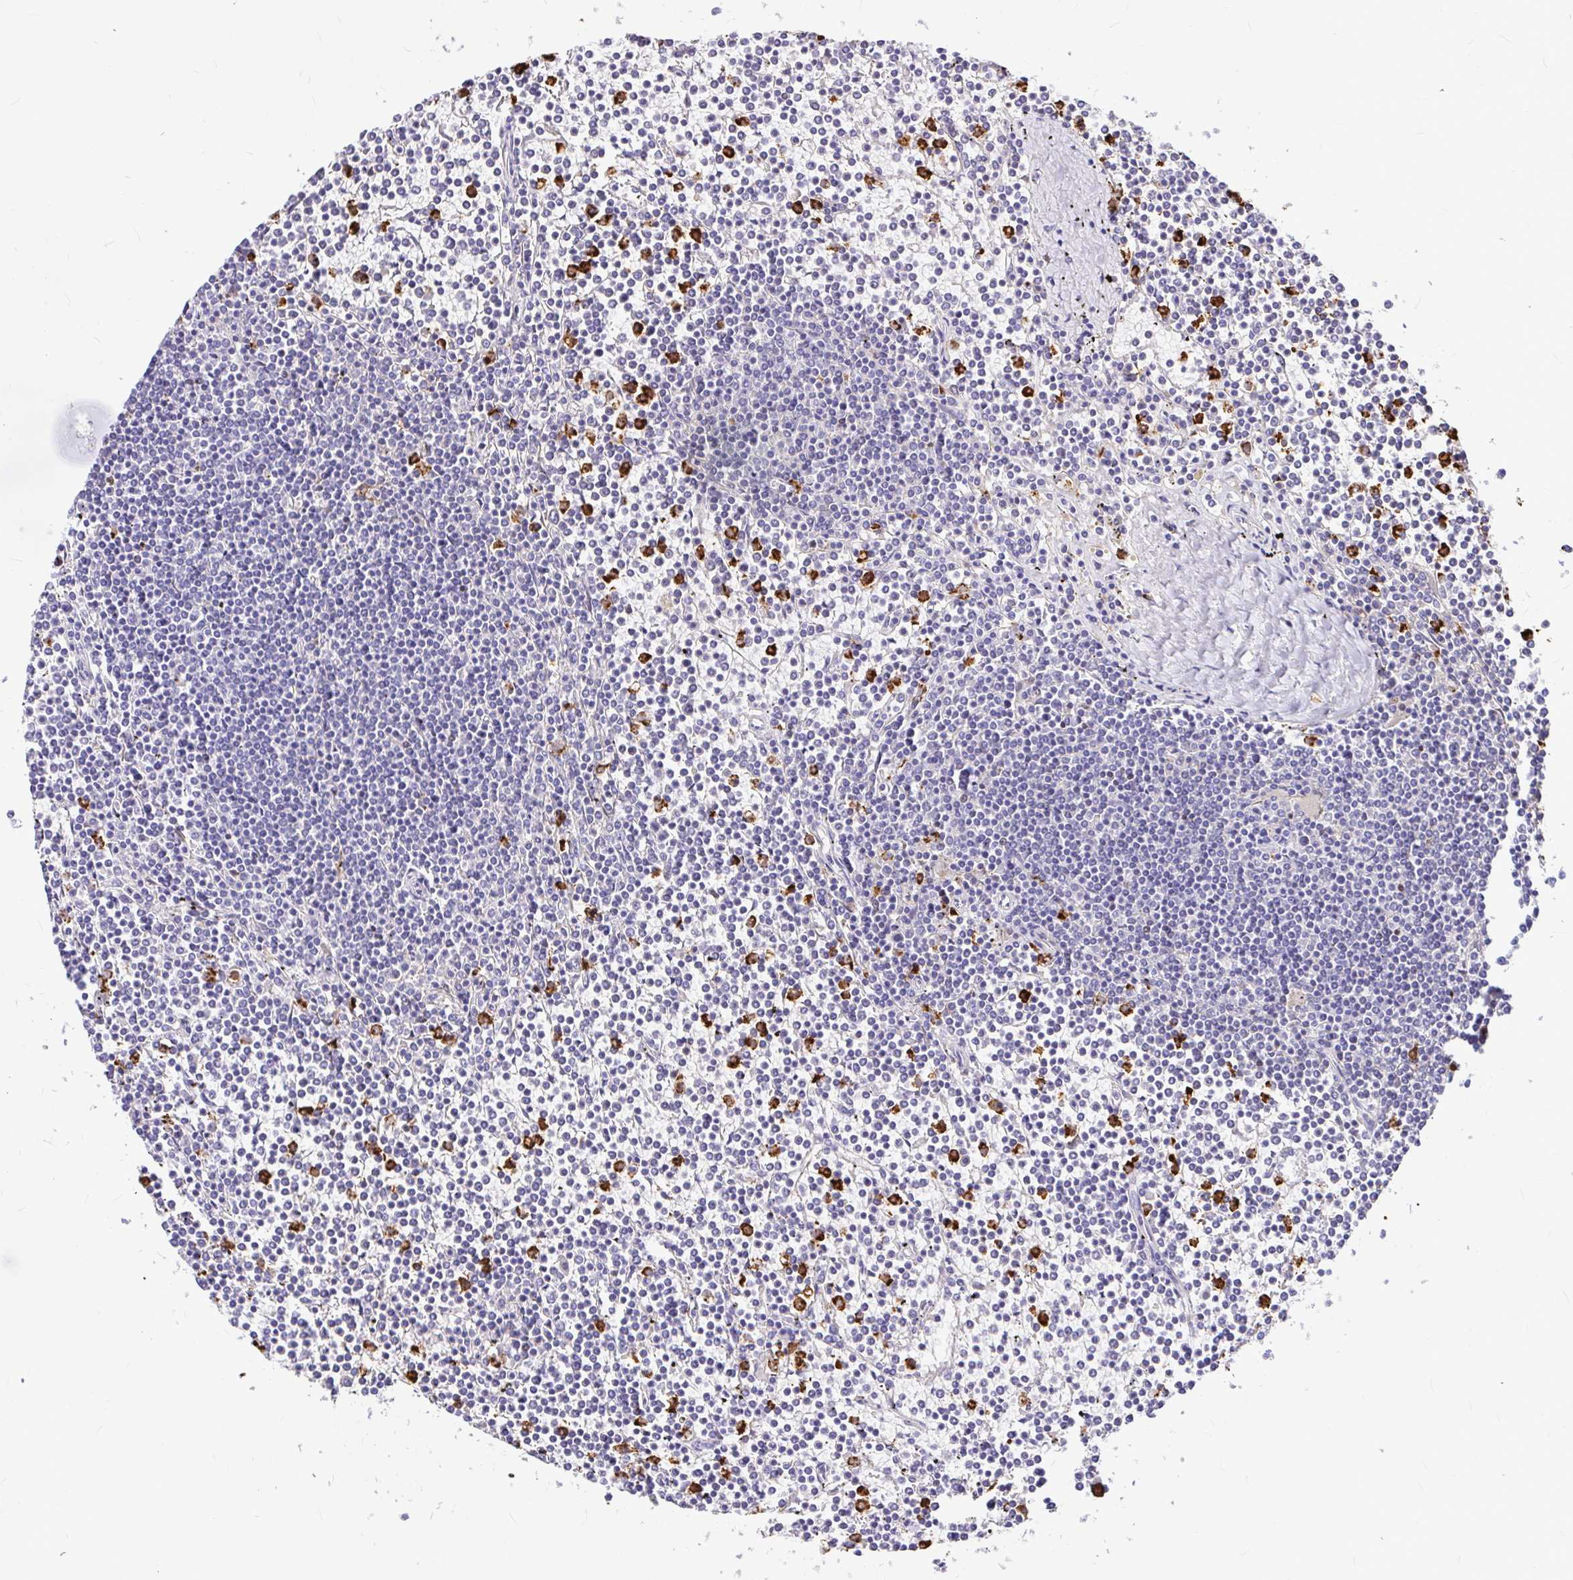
{"staining": {"intensity": "negative", "quantity": "none", "location": "none"}, "tissue": "lymphoma", "cell_type": "Tumor cells", "image_type": "cancer", "snomed": [{"axis": "morphology", "description": "Malignant lymphoma, non-Hodgkin's type, Low grade"}, {"axis": "topography", "description": "Spleen"}], "caption": "High magnification brightfield microscopy of malignant lymphoma, non-Hodgkin's type (low-grade) stained with DAB (3,3'-diaminobenzidine) (brown) and counterstained with hematoxylin (blue): tumor cells show no significant positivity.", "gene": "CLEC1B", "patient": {"sex": "female", "age": 19}}